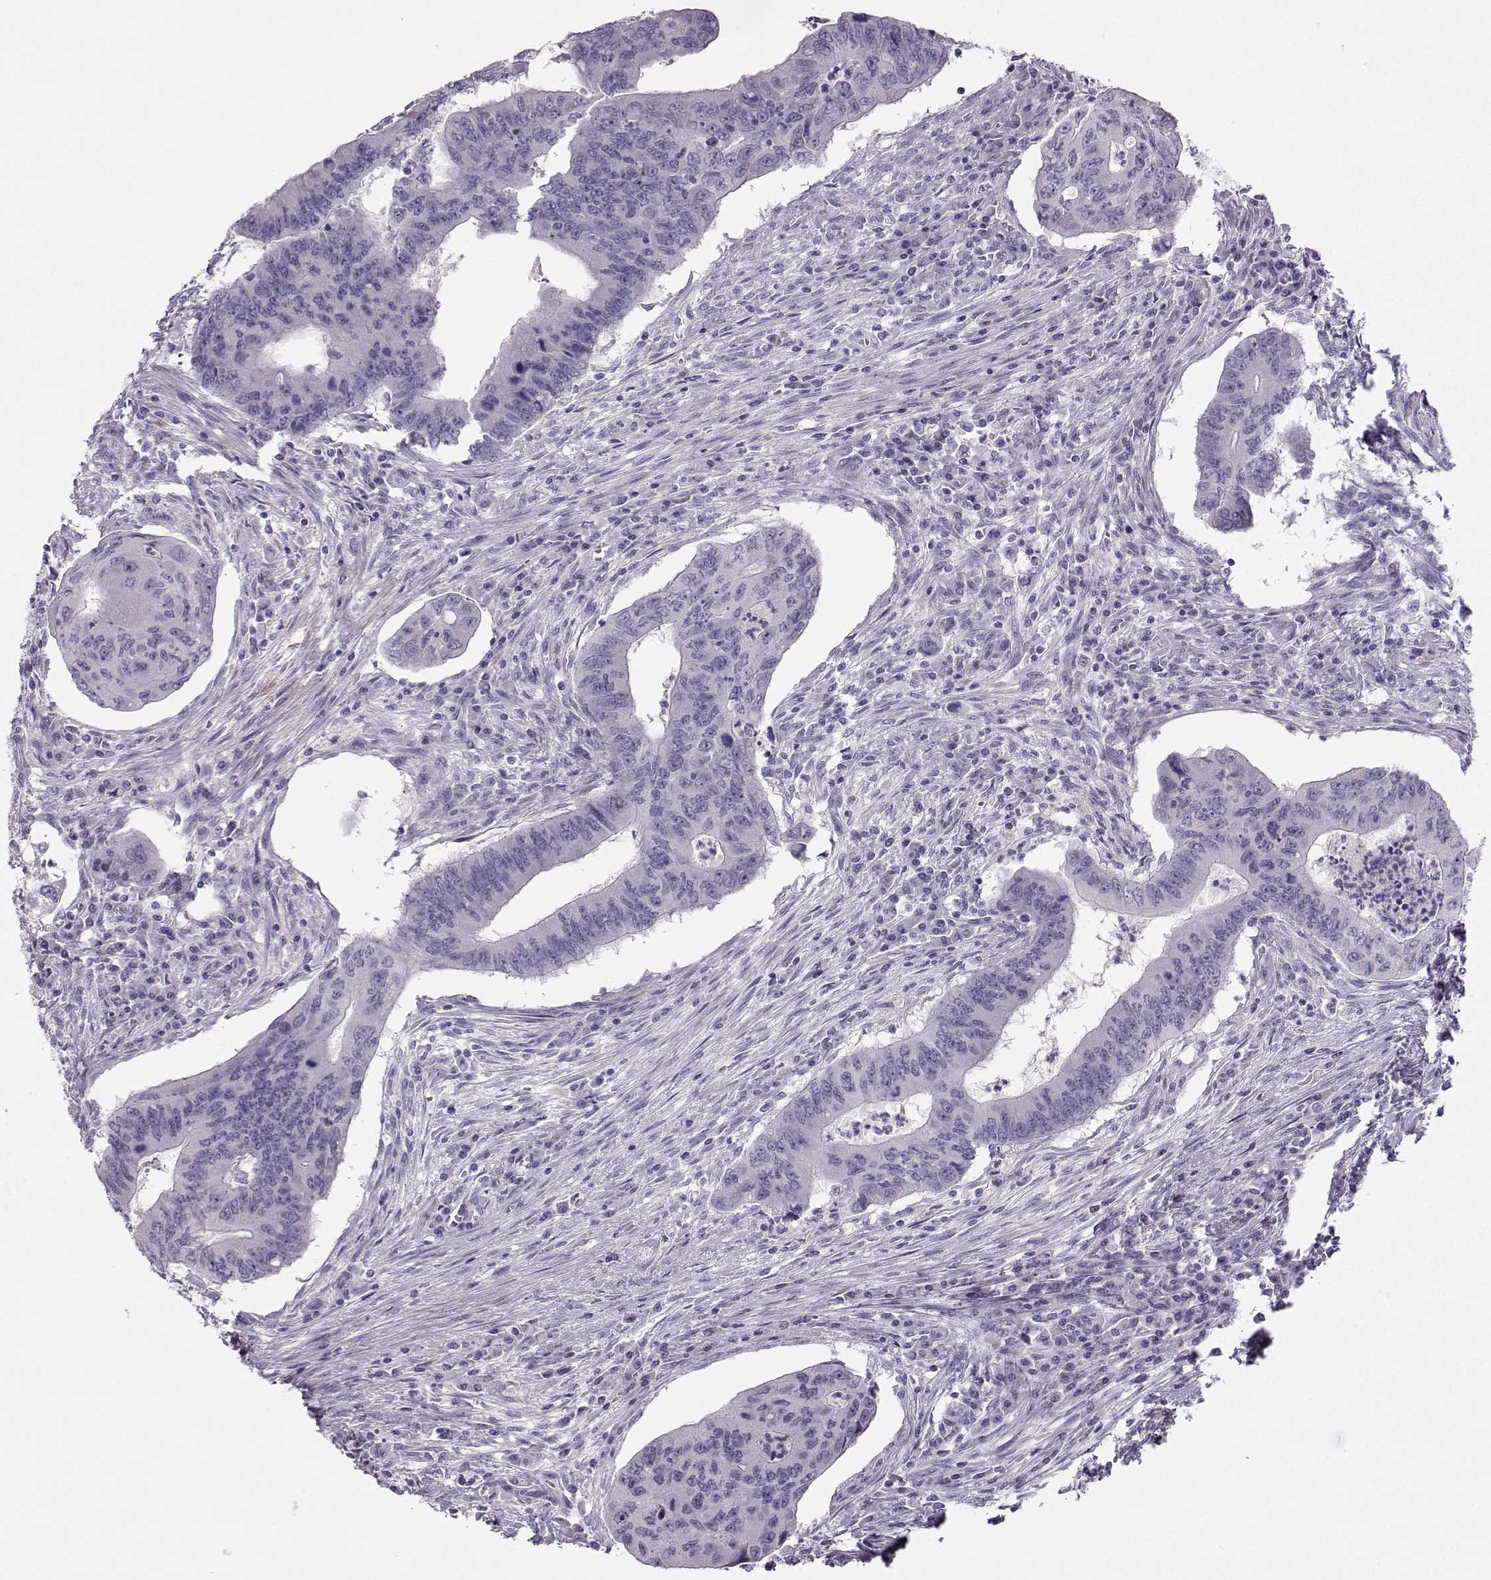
{"staining": {"intensity": "negative", "quantity": "none", "location": "none"}, "tissue": "colorectal cancer", "cell_type": "Tumor cells", "image_type": "cancer", "snomed": [{"axis": "morphology", "description": "Adenocarcinoma, NOS"}, {"axis": "topography", "description": "Colon"}], "caption": "Micrograph shows no significant protein positivity in tumor cells of colorectal cancer (adenocarcinoma).", "gene": "CASR", "patient": {"sex": "male", "age": 53}}